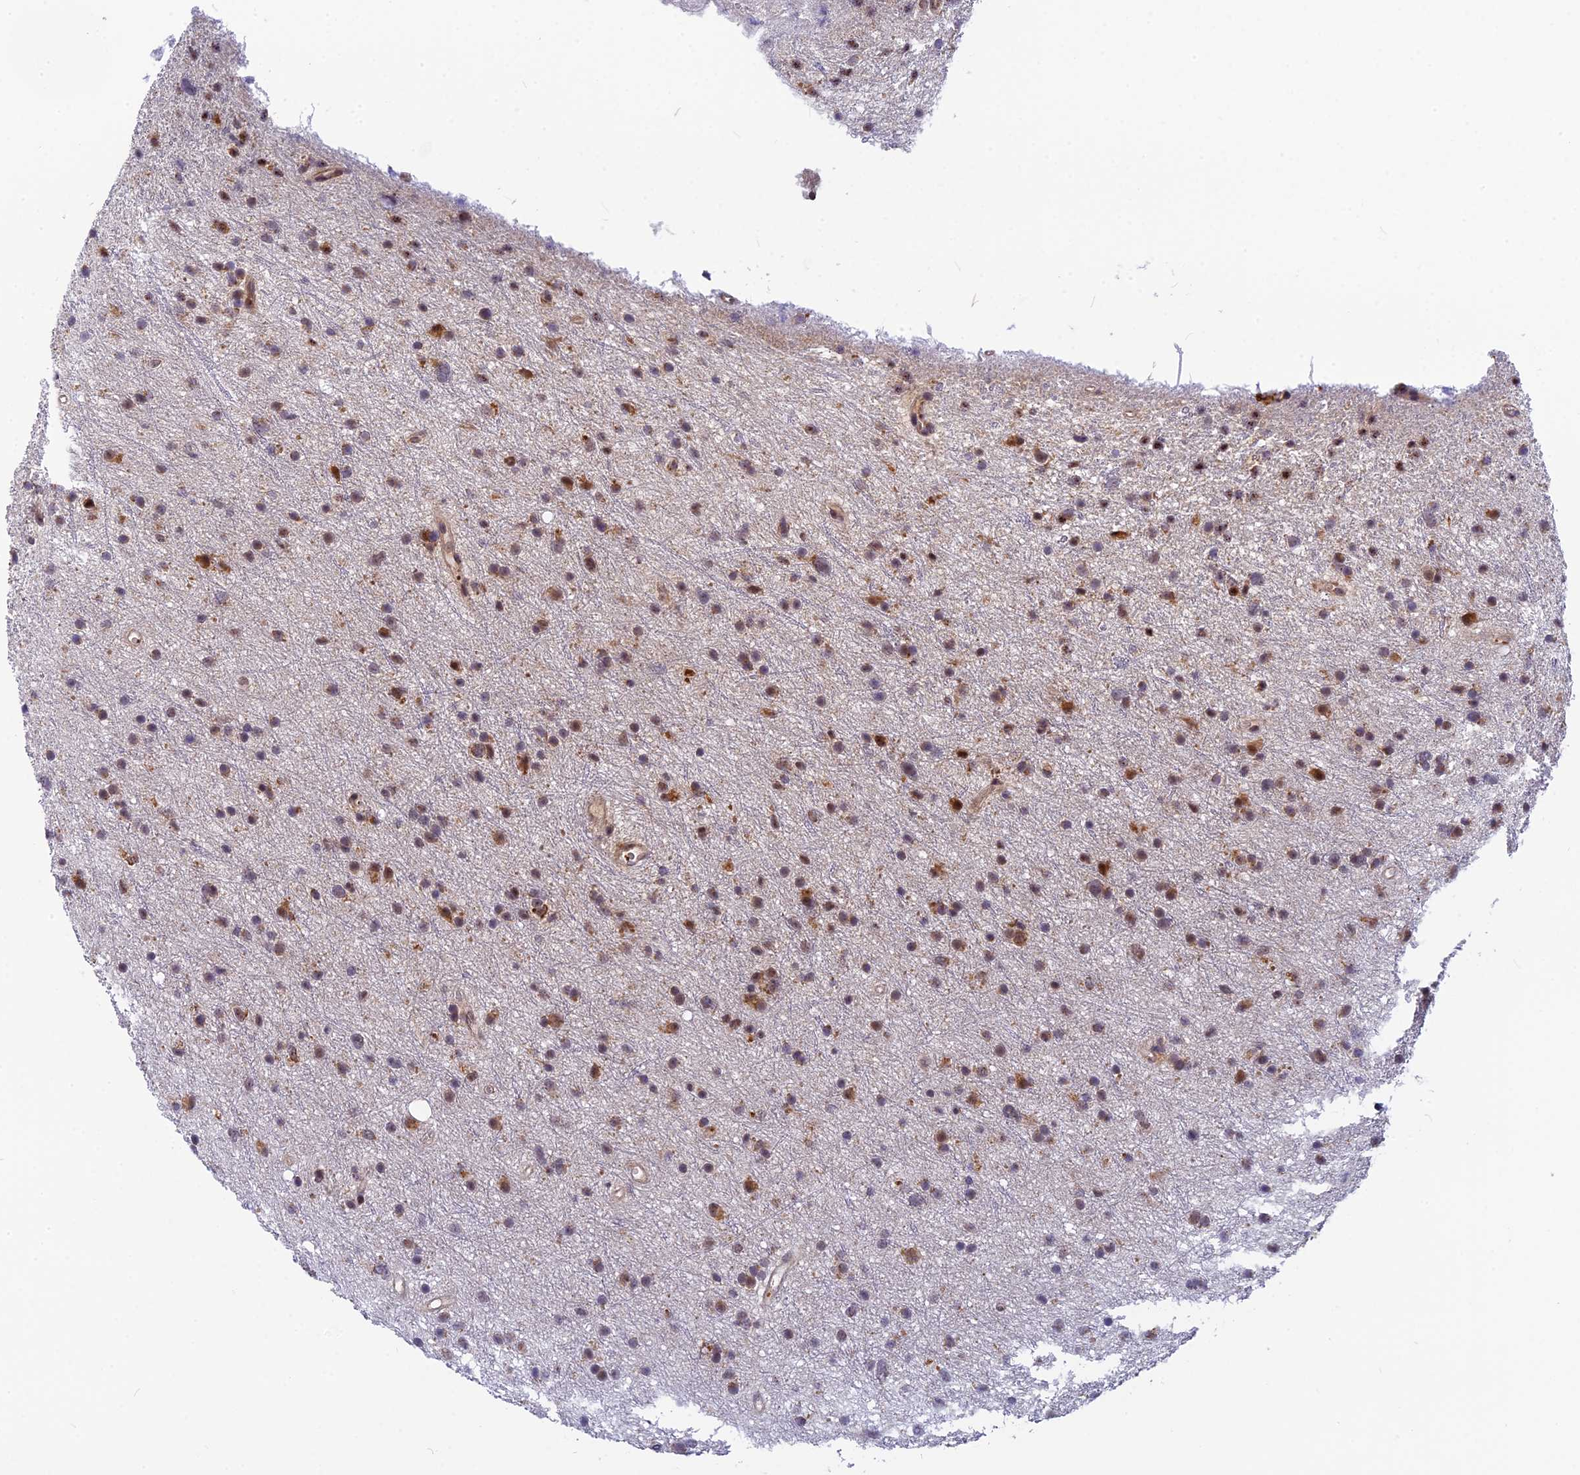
{"staining": {"intensity": "moderate", "quantity": "25%-75%", "location": "cytoplasmic/membranous"}, "tissue": "glioma", "cell_type": "Tumor cells", "image_type": "cancer", "snomed": [{"axis": "morphology", "description": "Glioma, malignant, Low grade"}, {"axis": "topography", "description": "Cerebral cortex"}], "caption": "Tumor cells display medium levels of moderate cytoplasmic/membranous positivity in about 25%-75% of cells in malignant low-grade glioma. The staining was performed using DAB (3,3'-diaminobenzidine) to visualize the protein expression in brown, while the nuclei were stained in blue with hematoxylin (Magnification: 20x).", "gene": "CMC1", "patient": {"sex": "female", "age": 39}}